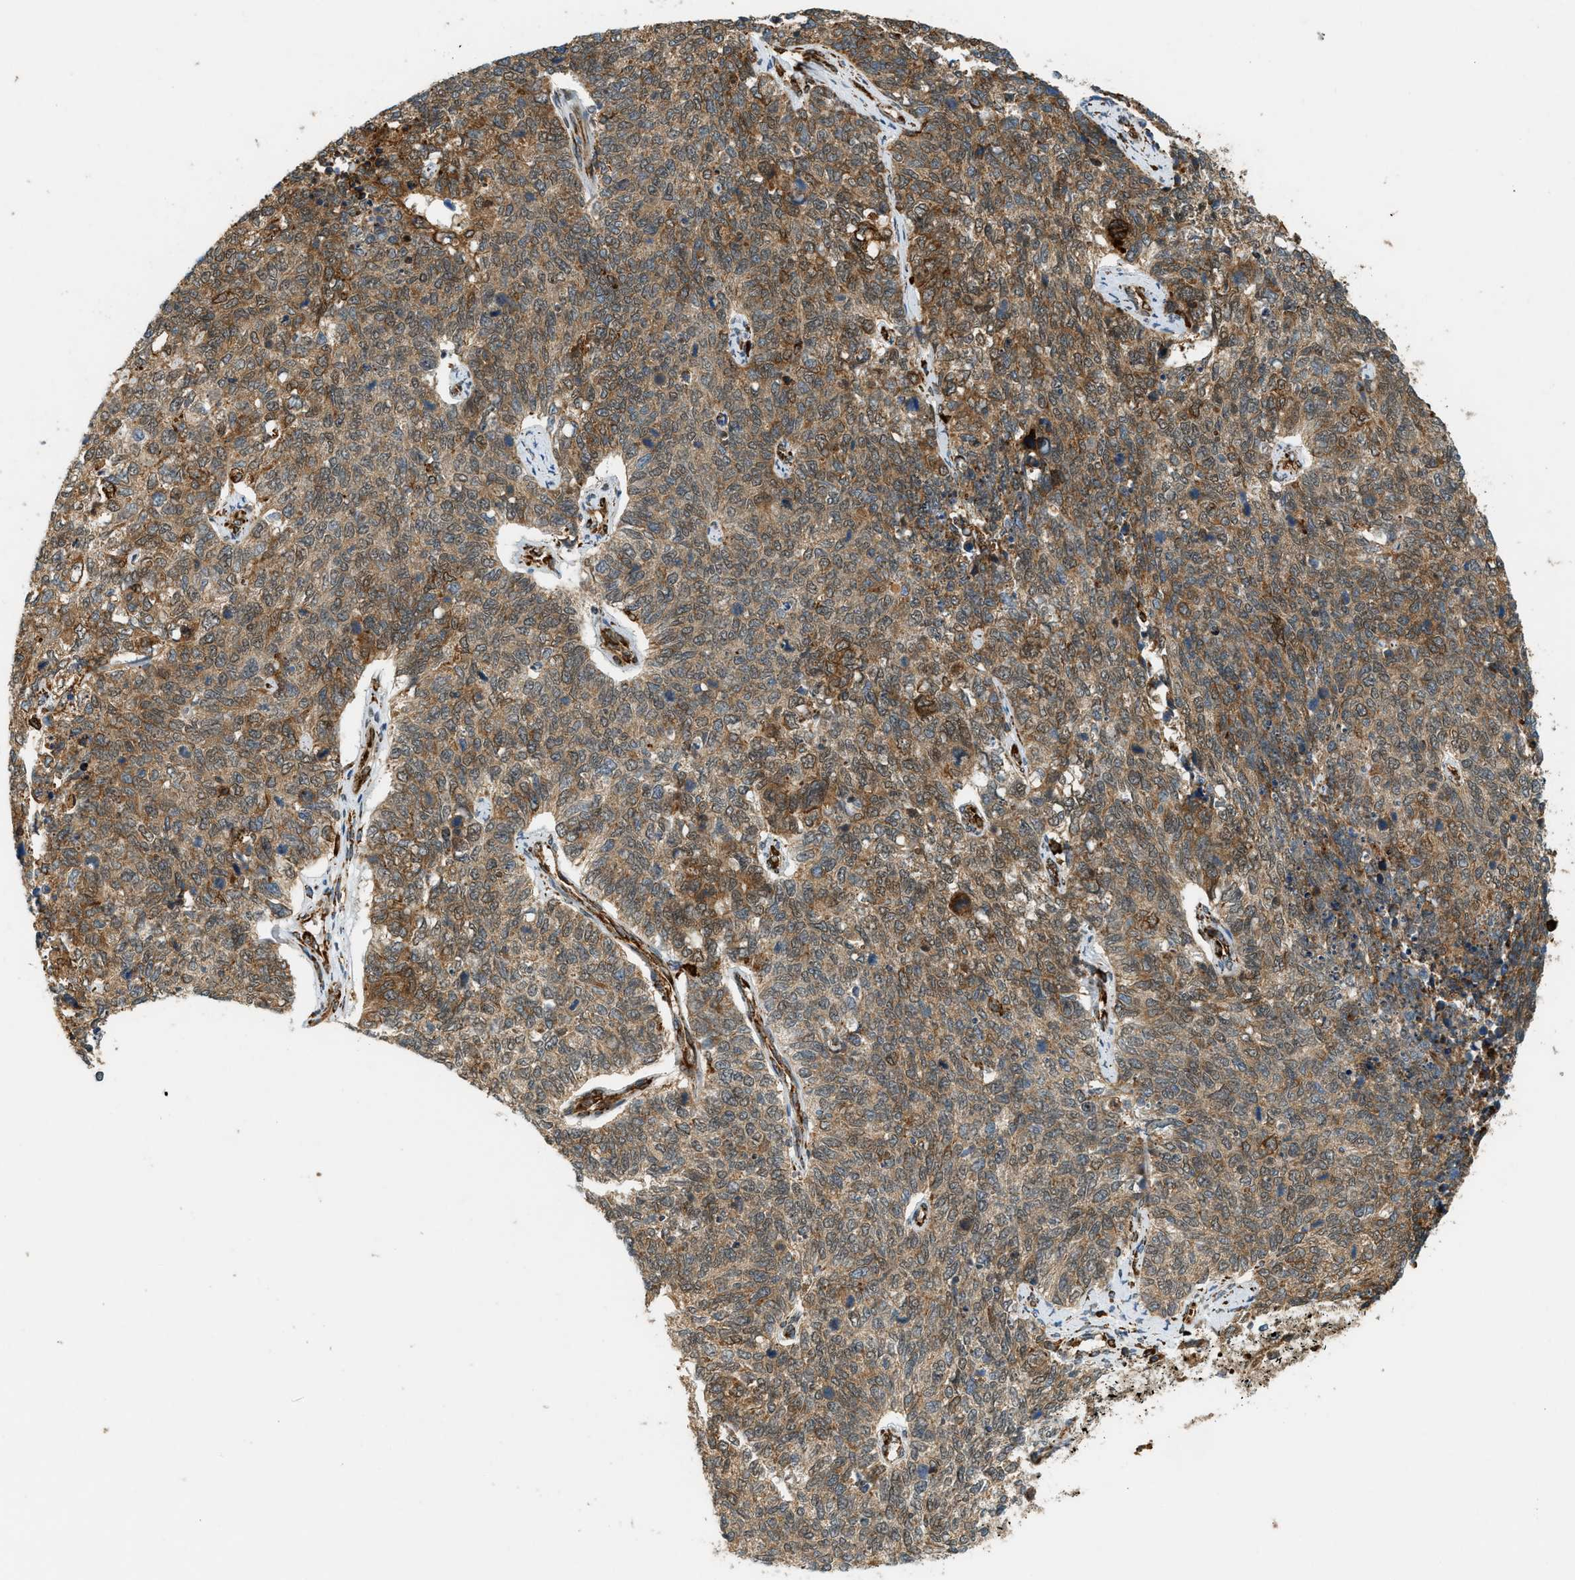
{"staining": {"intensity": "moderate", "quantity": ">75%", "location": "cytoplasmic/membranous,nuclear"}, "tissue": "cervical cancer", "cell_type": "Tumor cells", "image_type": "cancer", "snomed": [{"axis": "morphology", "description": "Squamous cell carcinoma, NOS"}, {"axis": "topography", "description": "Cervix"}], "caption": "Moderate cytoplasmic/membranous and nuclear protein expression is seen in about >75% of tumor cells in cervical cancer (squamous cell carcinoma). (brown staining indicates protein expression, while blue staining denotes nuclei).", "gene": "SEMA4D", "patient": {"sex": "female", "age": 63}}